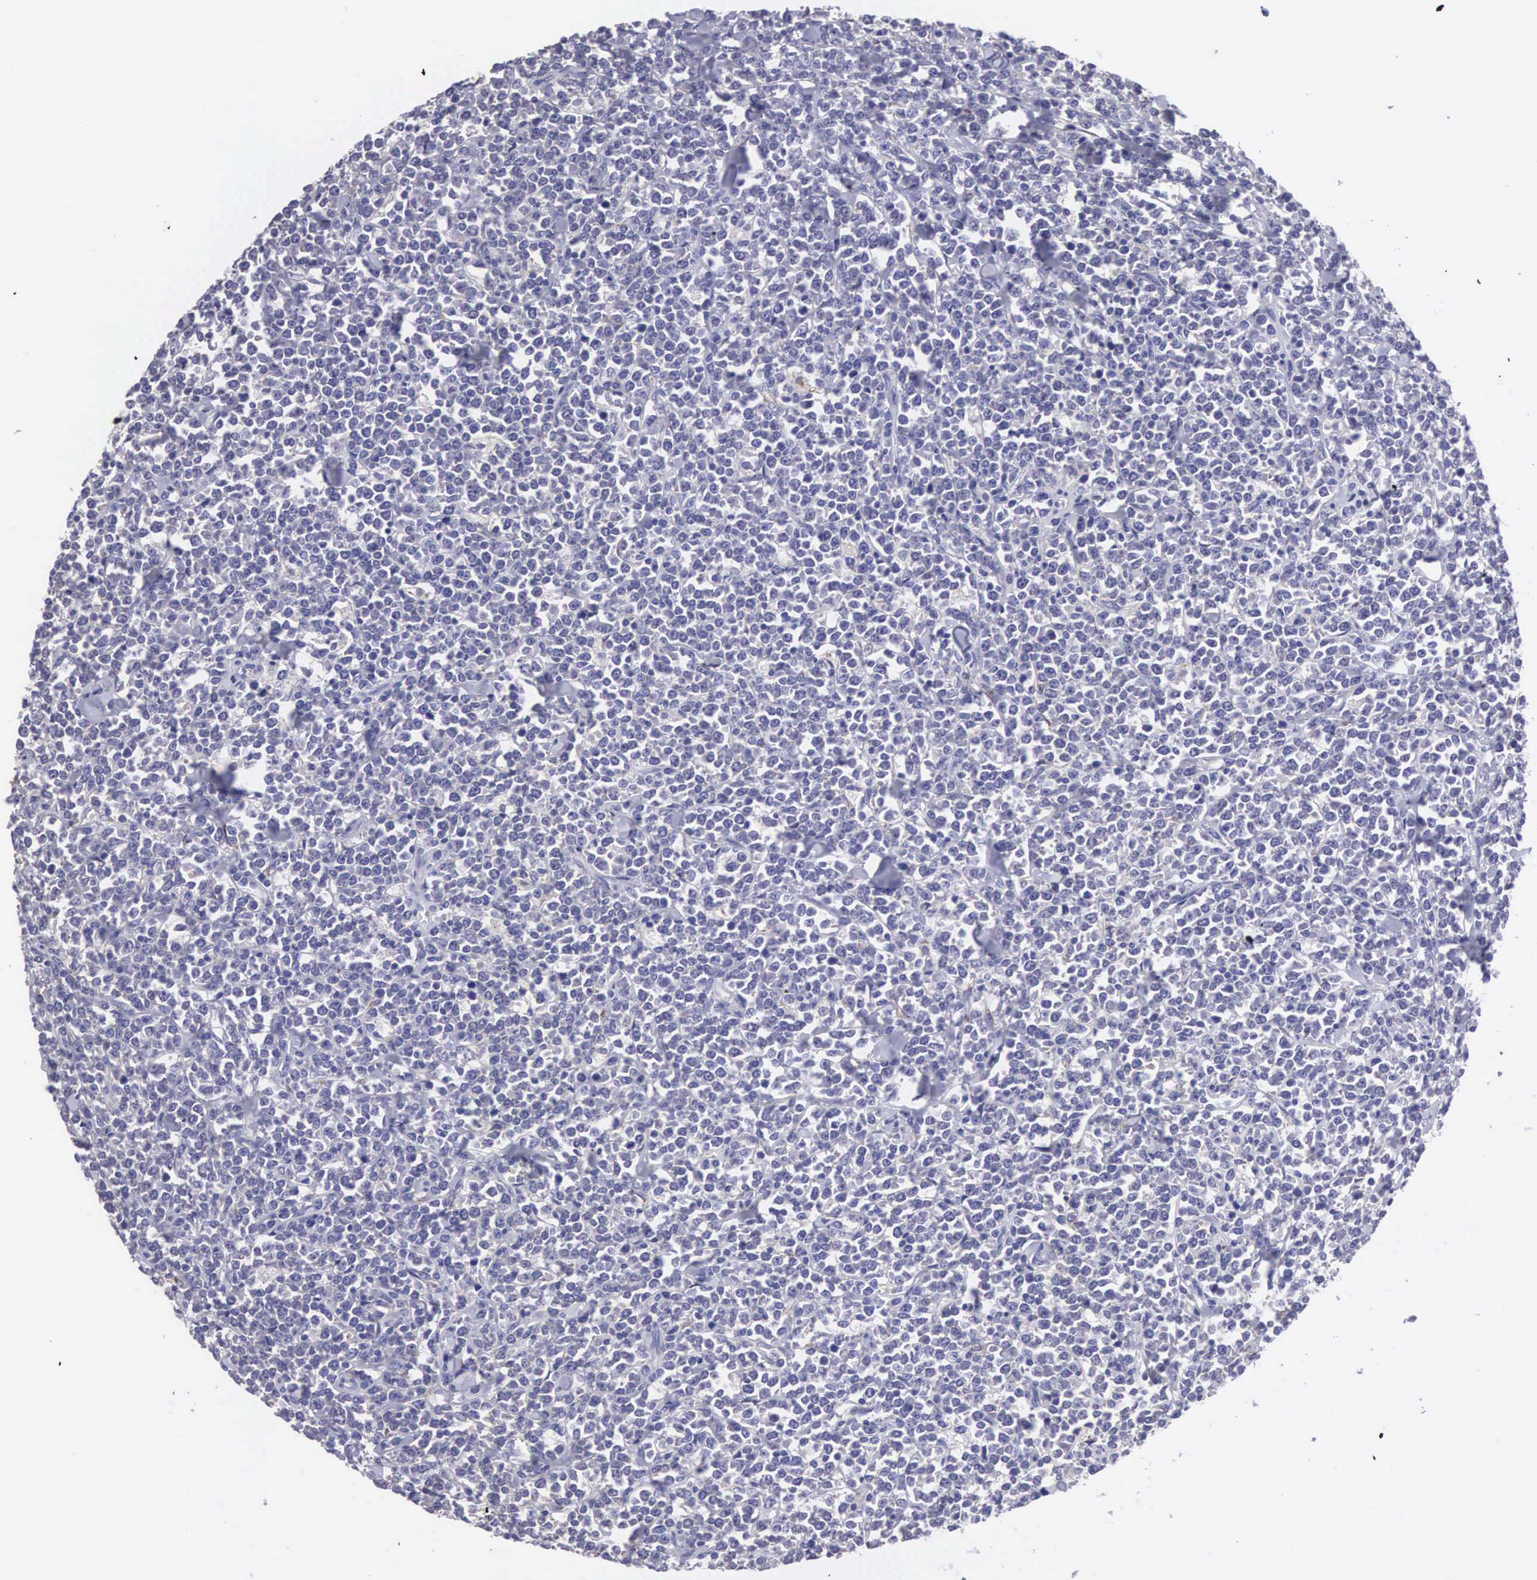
{"staining": {"intensity": "negative", "quantity": "none", "location": "none"}, "tissue": "lymphoma", "cell_type": "Tumor cells", "image_type": "cancer", "snomed": [{"axis": "morphology", "description": "Malignant lymphoma, non-Hodgkin's type, High grade"}, {"axis": "topography", "description": "Small intestine"}, {"axis": "topography", "description": "Colon"}], "caption": "Immunohistochemistry of human lymphoma displays no positivity in tumor cells.", "gene": "SLITRK4", "patient": {"sex": "male", "age": 8}}